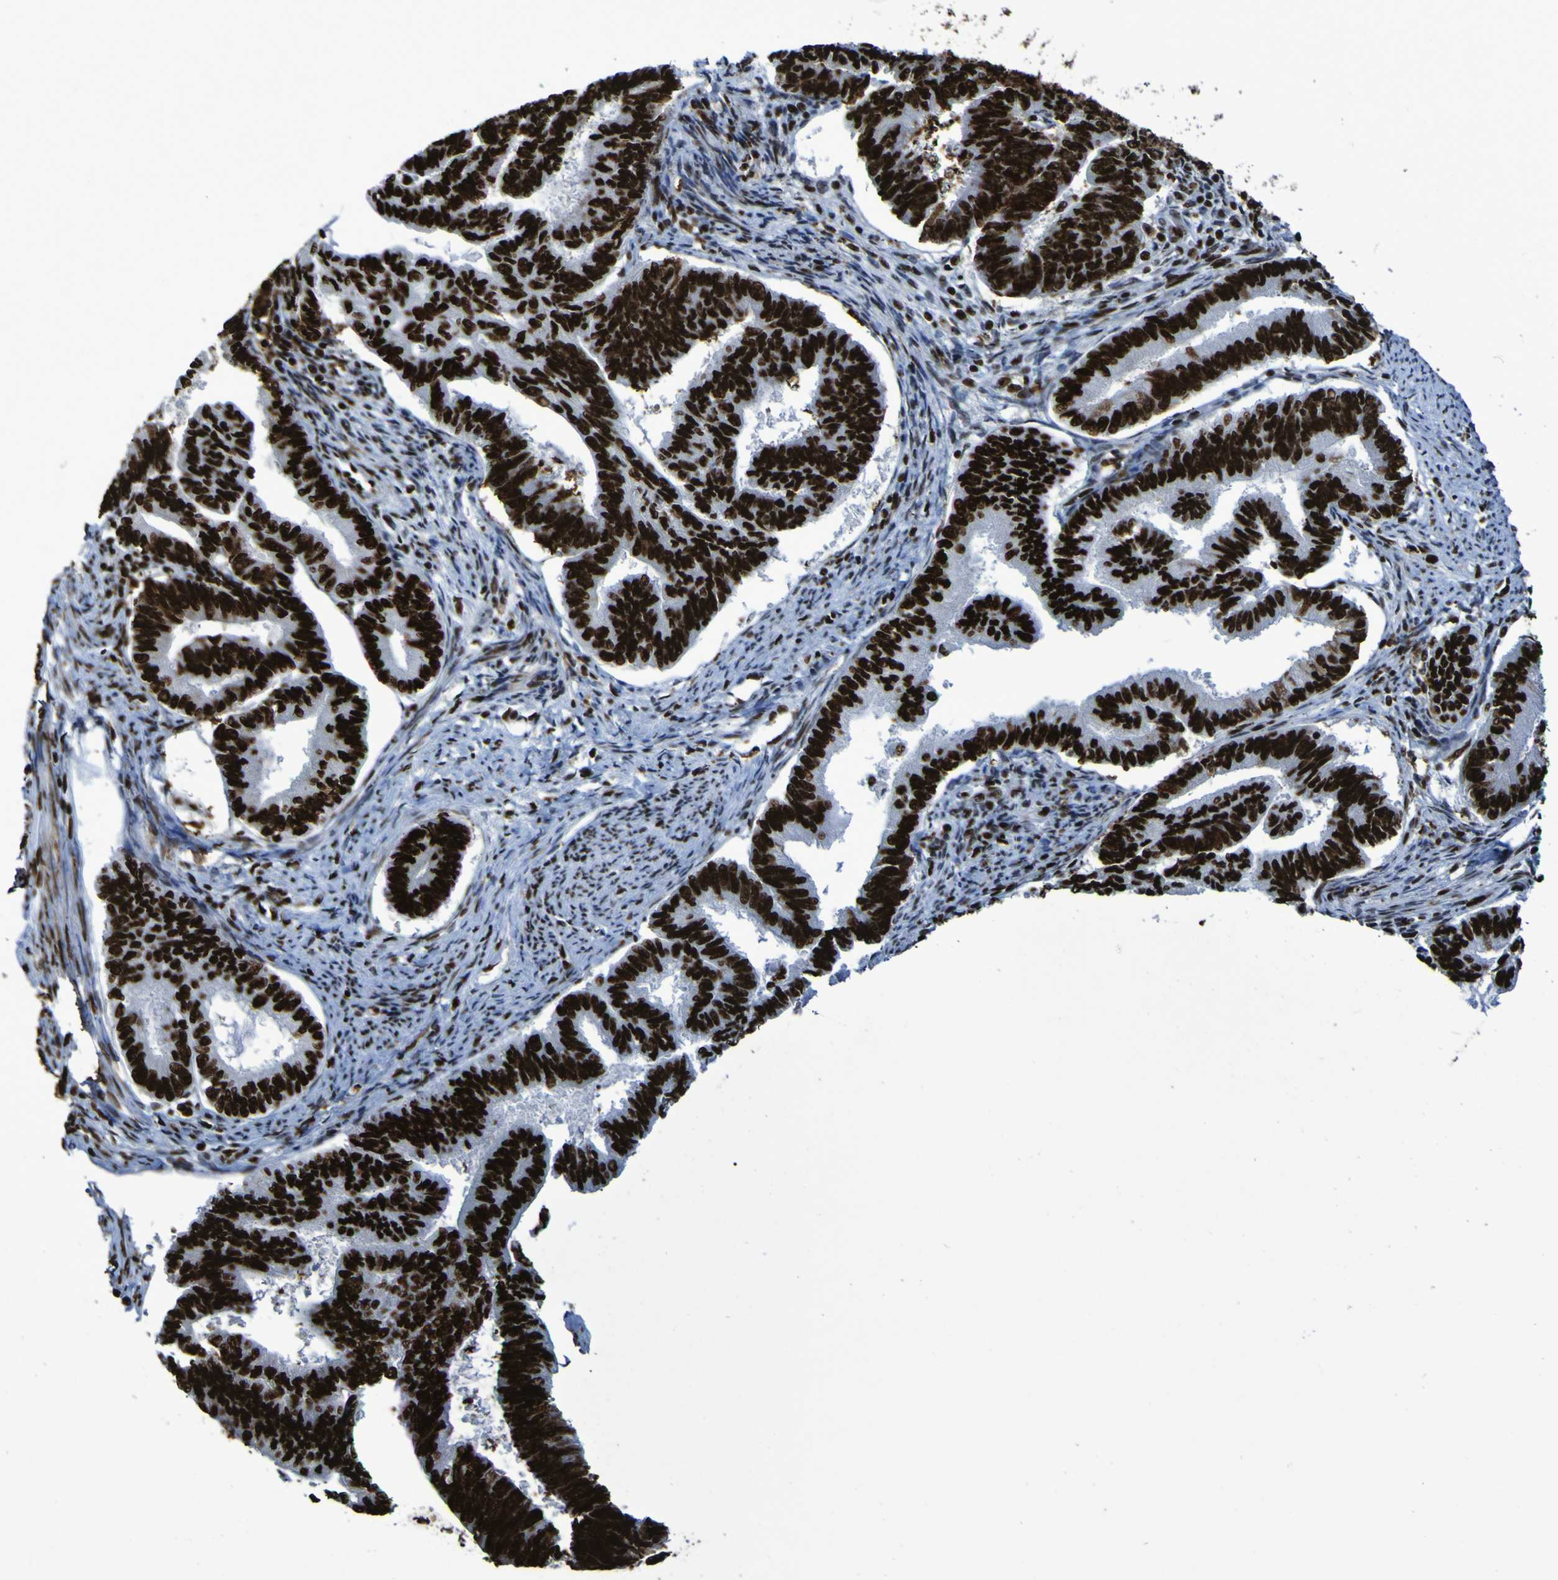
{"staining": {"intensity": "strong", "quantity": ">75%", "location": "nuclear"}, "tissue": "endometrial cancer", "cell_type": "Tumor cells", "image_type": "cancer", "snomed": [{"axis": "morphology", "description": "Adenocarcinoma, NOS"}, {"axis": "topography", "description": "Endometrium"}], "caption": "Endometrial cancer tissue exhibits strong nuclear staining in about >75% of tumor cells, visualized by immunohistochemistry.", "gene": "NPM1", "patient": {"sex": "female", "age": 86}}